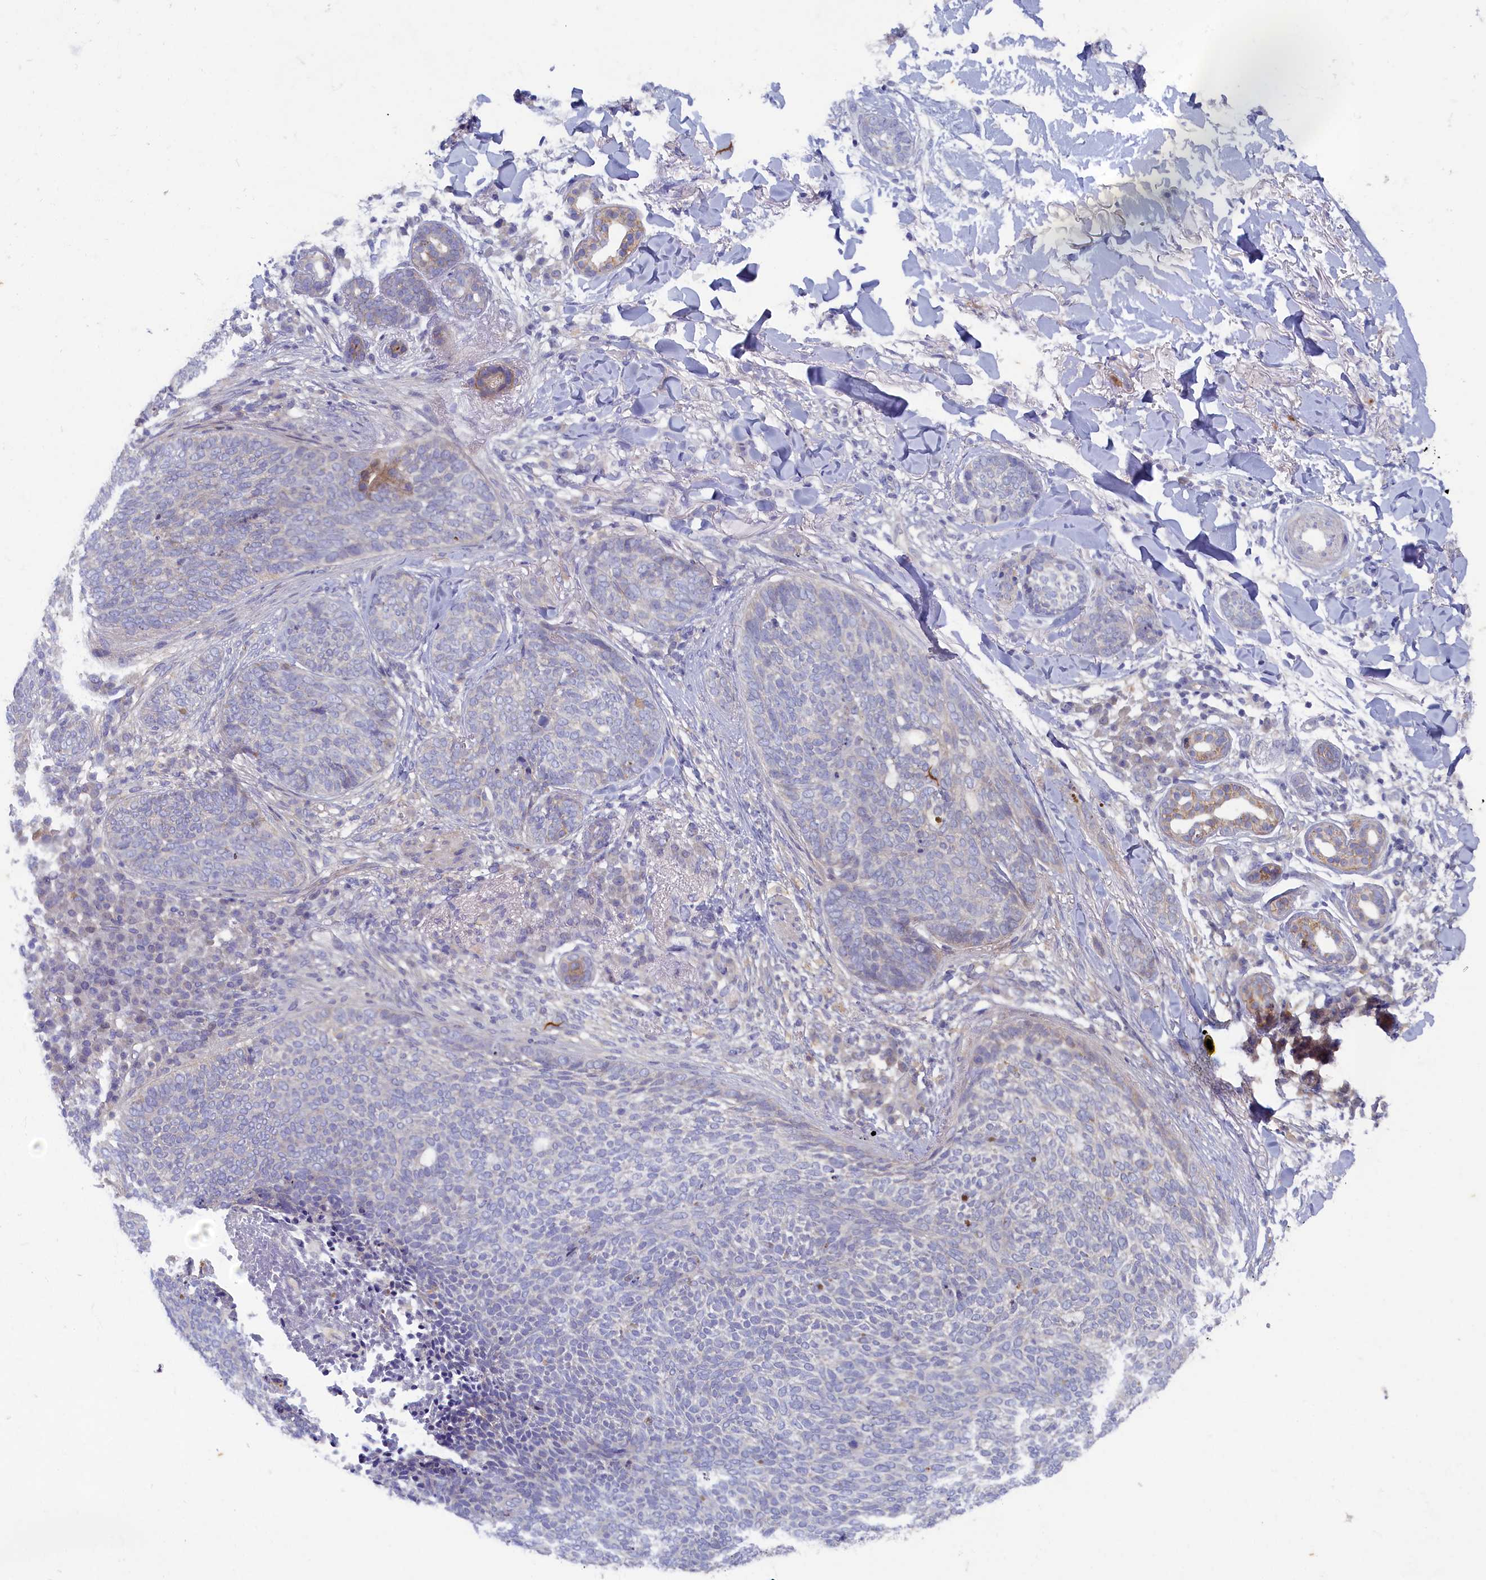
{"staining": {"intensity": "negative", "quantity": "none", "location": "none"}, "tissue": "skin cancer", "cell_type": "Tumor cells", "image_type": "cancer", "snomed": [{"axis": "morphology", "description": "Basal cell carcinoma"}, {"axis": "topography", "description": "Skin"}], "caption": "This is a micrograph of immunohistochemistry staining of skin cancer (basal cell carcinoma), which shows no expression in tumor cells. Brightfield microscopy of IHC stained with DAB (3,3'-diaminobenzidine) (brown) and hematoxylin (blue), captured at high magnification.", "gene": "WDR59", "patient": {"sex": "male", "age": 85}}